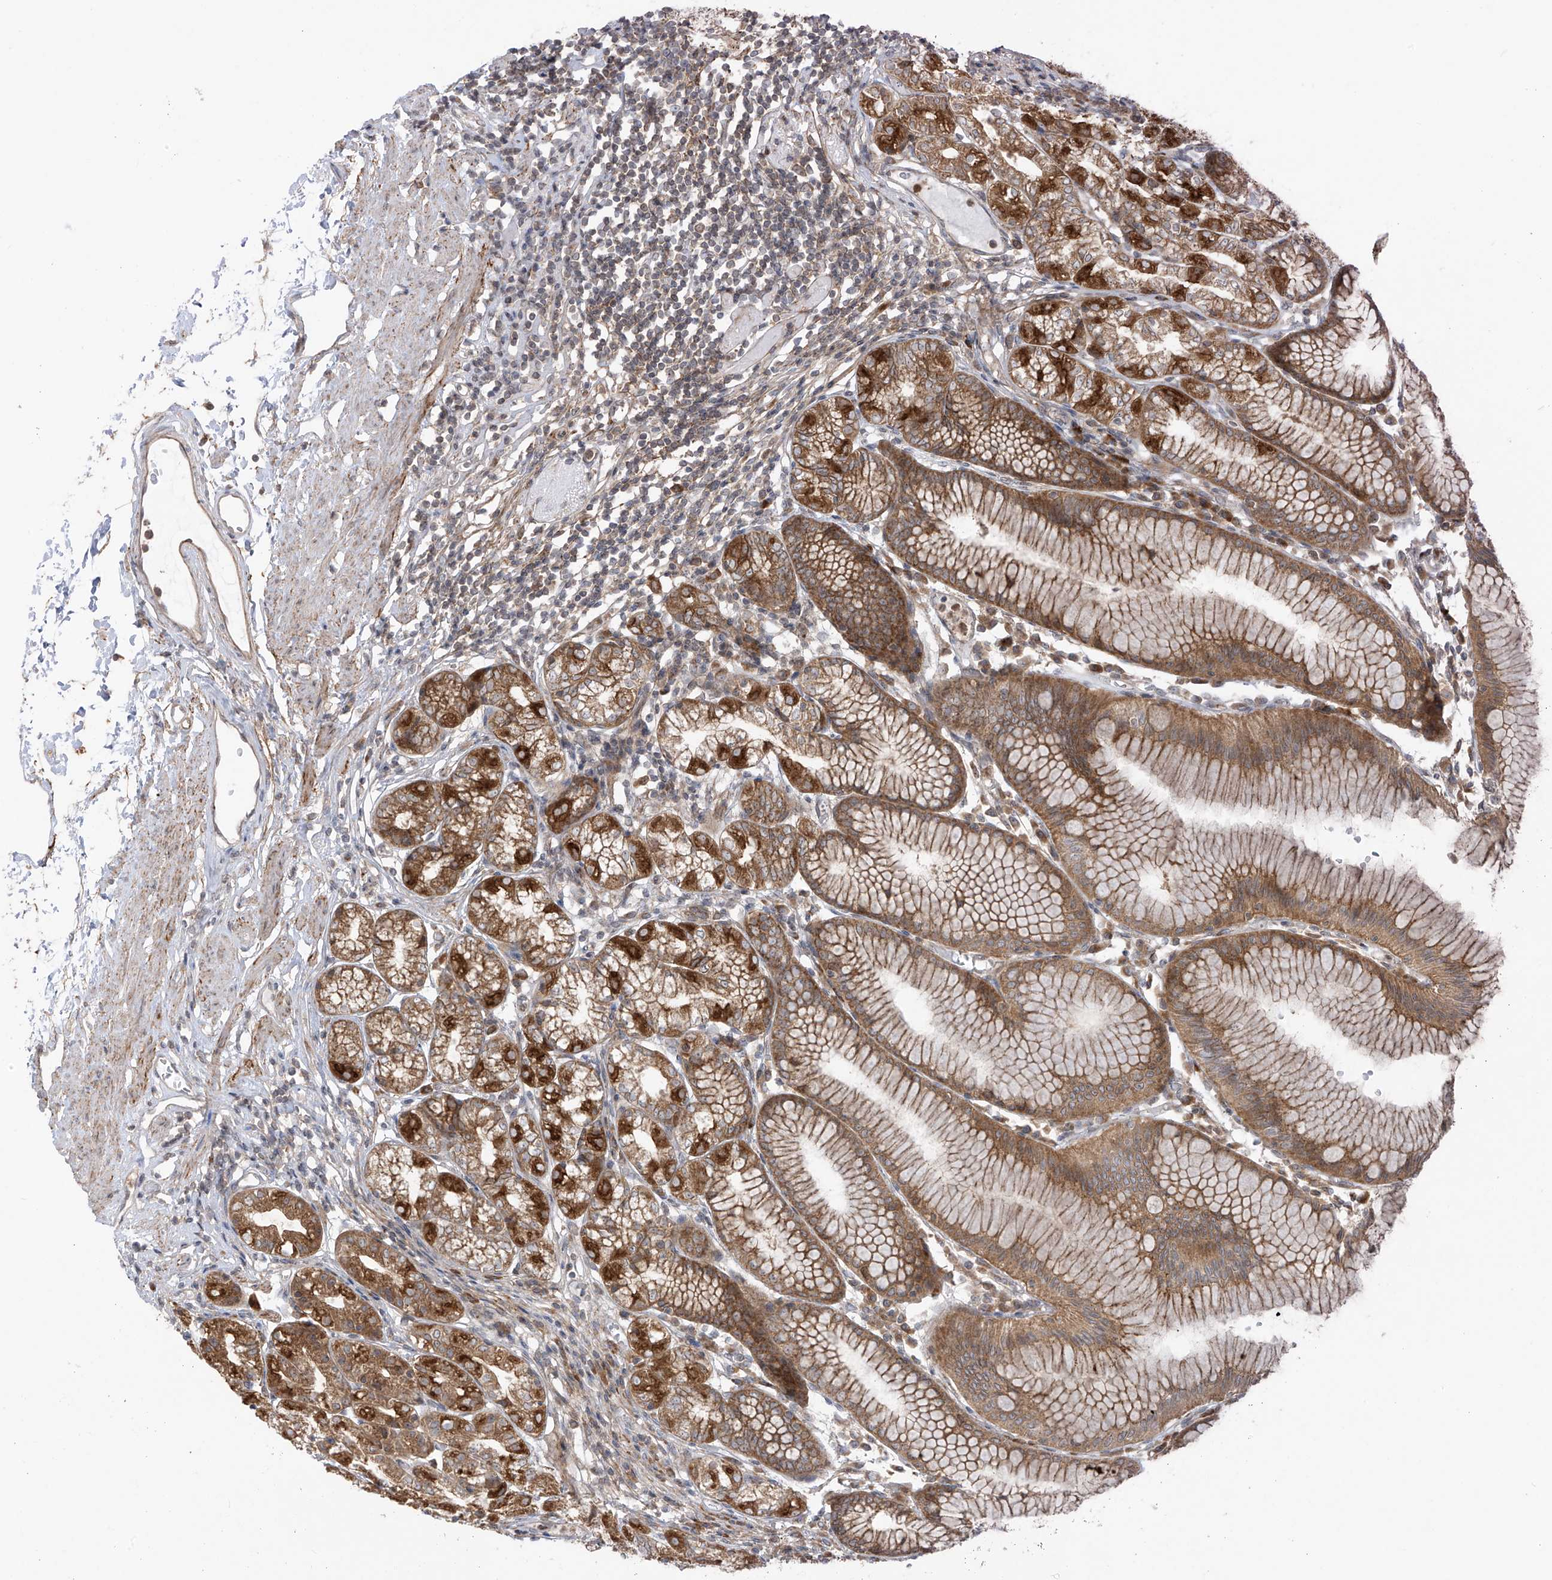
{"staining": {"intensity": "strong", "quantity": ">75%", "location": "cytoplasmic/membranous"}, "tissue": "stomach", "cell_type": "Glandular cells", "image_type": "normal", "snomed": [{"axis": "morphology", "description": "Normal tissue, NOS"}, {"axis": "topography", "description": "Stomach"}], "caption": "DAB (3,3'-diaminobenzidine) immunohistochemical staining of benign stomach exhibits strong cytoplasmic/membranous protein positivity in about >75% of glandular cells. The protein is stained brown, and the nuclei are stained in blue (DAB (3,3'-diaminobenzidine) IHC with brightfield microscopy, high magnification).", "gene": "PDE11A", "patient": {"sex": "female", "age": 57}}